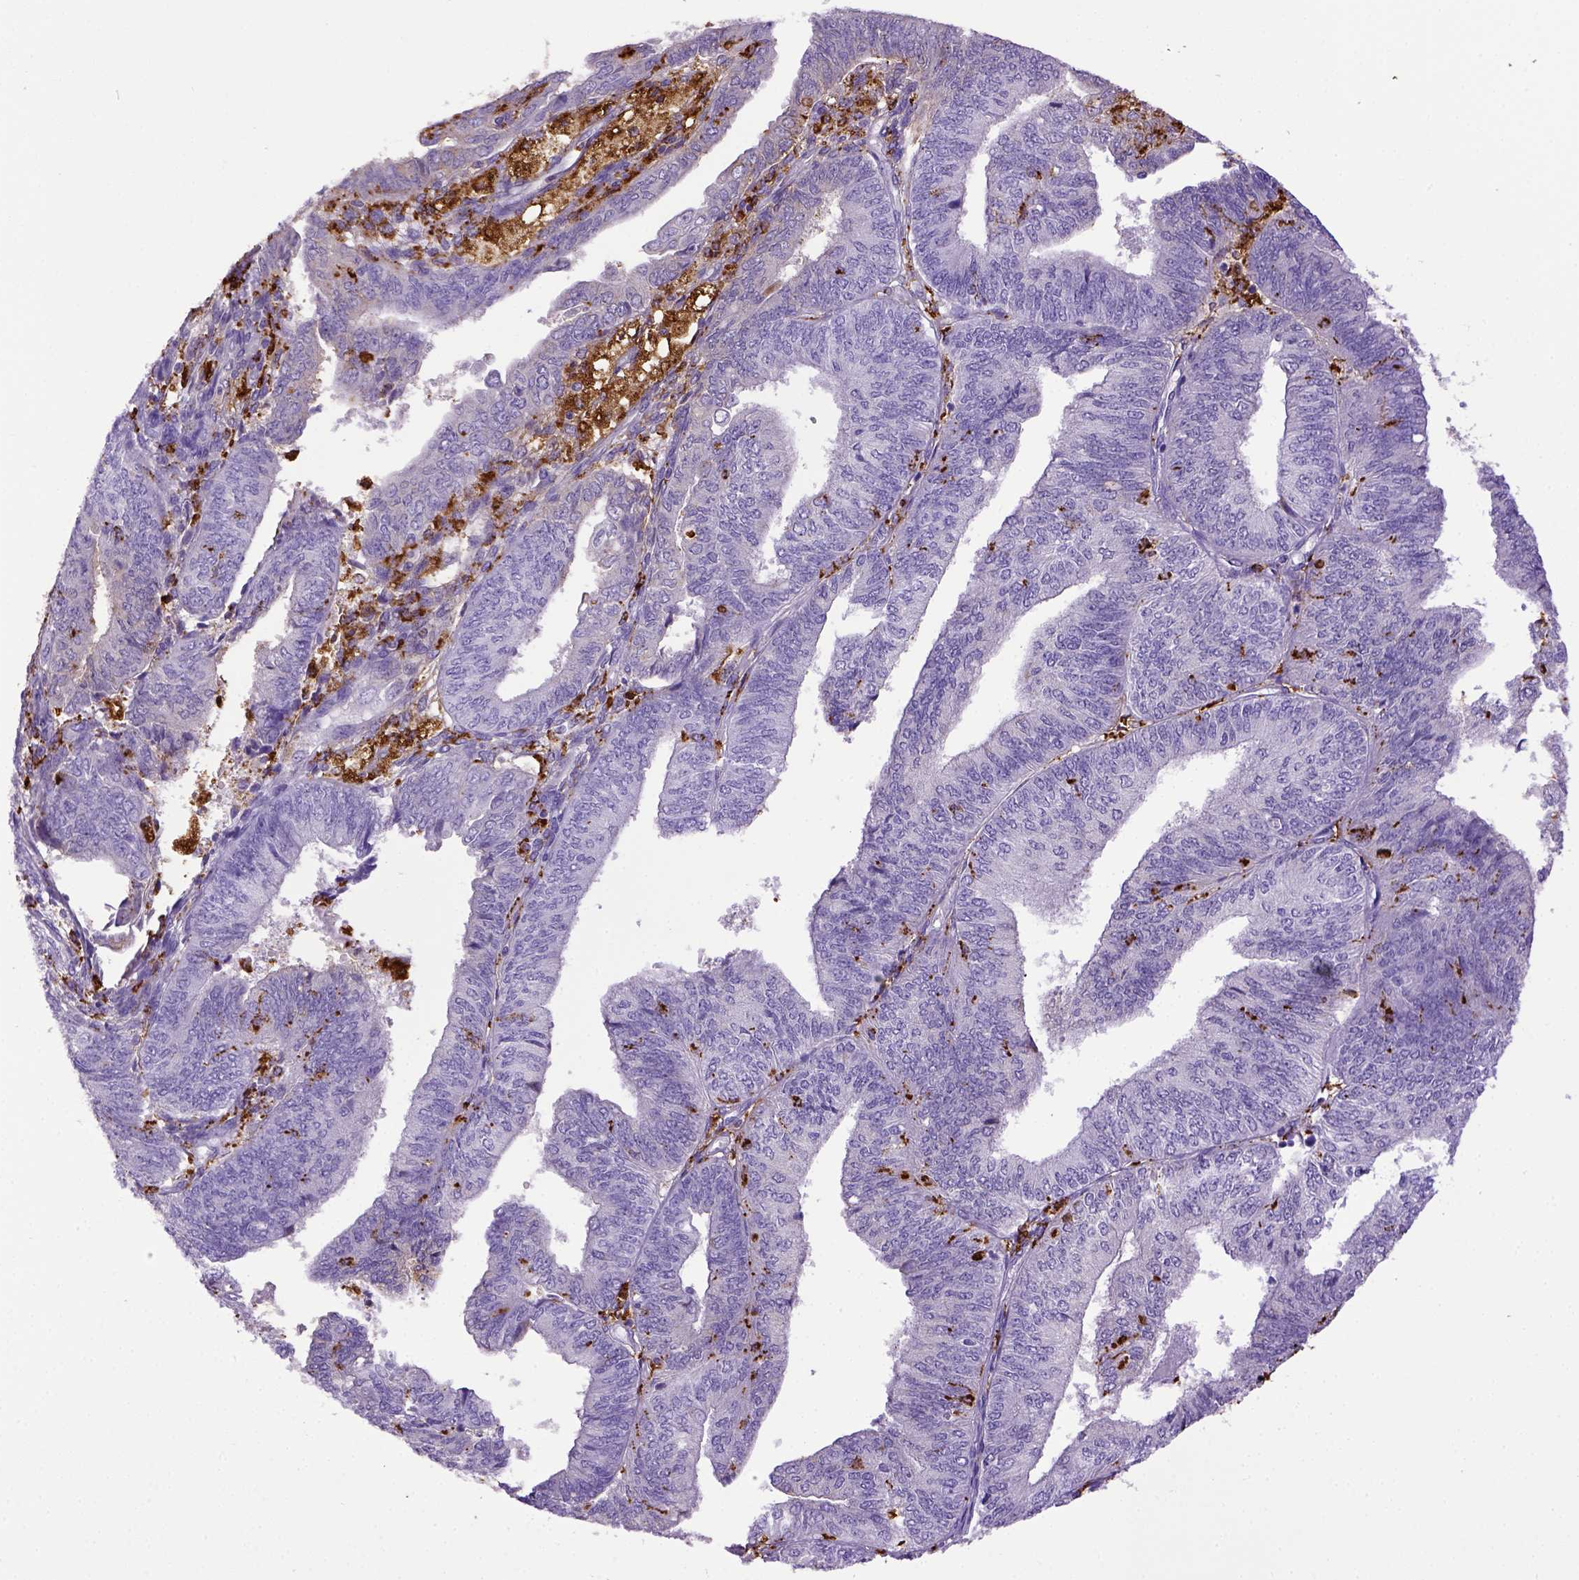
{"staining": {"intensity": "negative", "quantity": "none", "location": "none"}, "tissue": "endometrial cancer", "cell_type": "Tumor cells", "image_type": "cancer", "snomed": [{"axis": "morphology", "description": "Adenocarcinoma, NOS"}, {"axis": "topography", "description": "Endometrium"}], "caption": "The histopathology image exhibits no significant positivity in tumor cells of endometrial adenocarcinoma. Nuclei are stained in blue.", "gene": "CD68", "patient": {"sex": "female", "age": 58}}